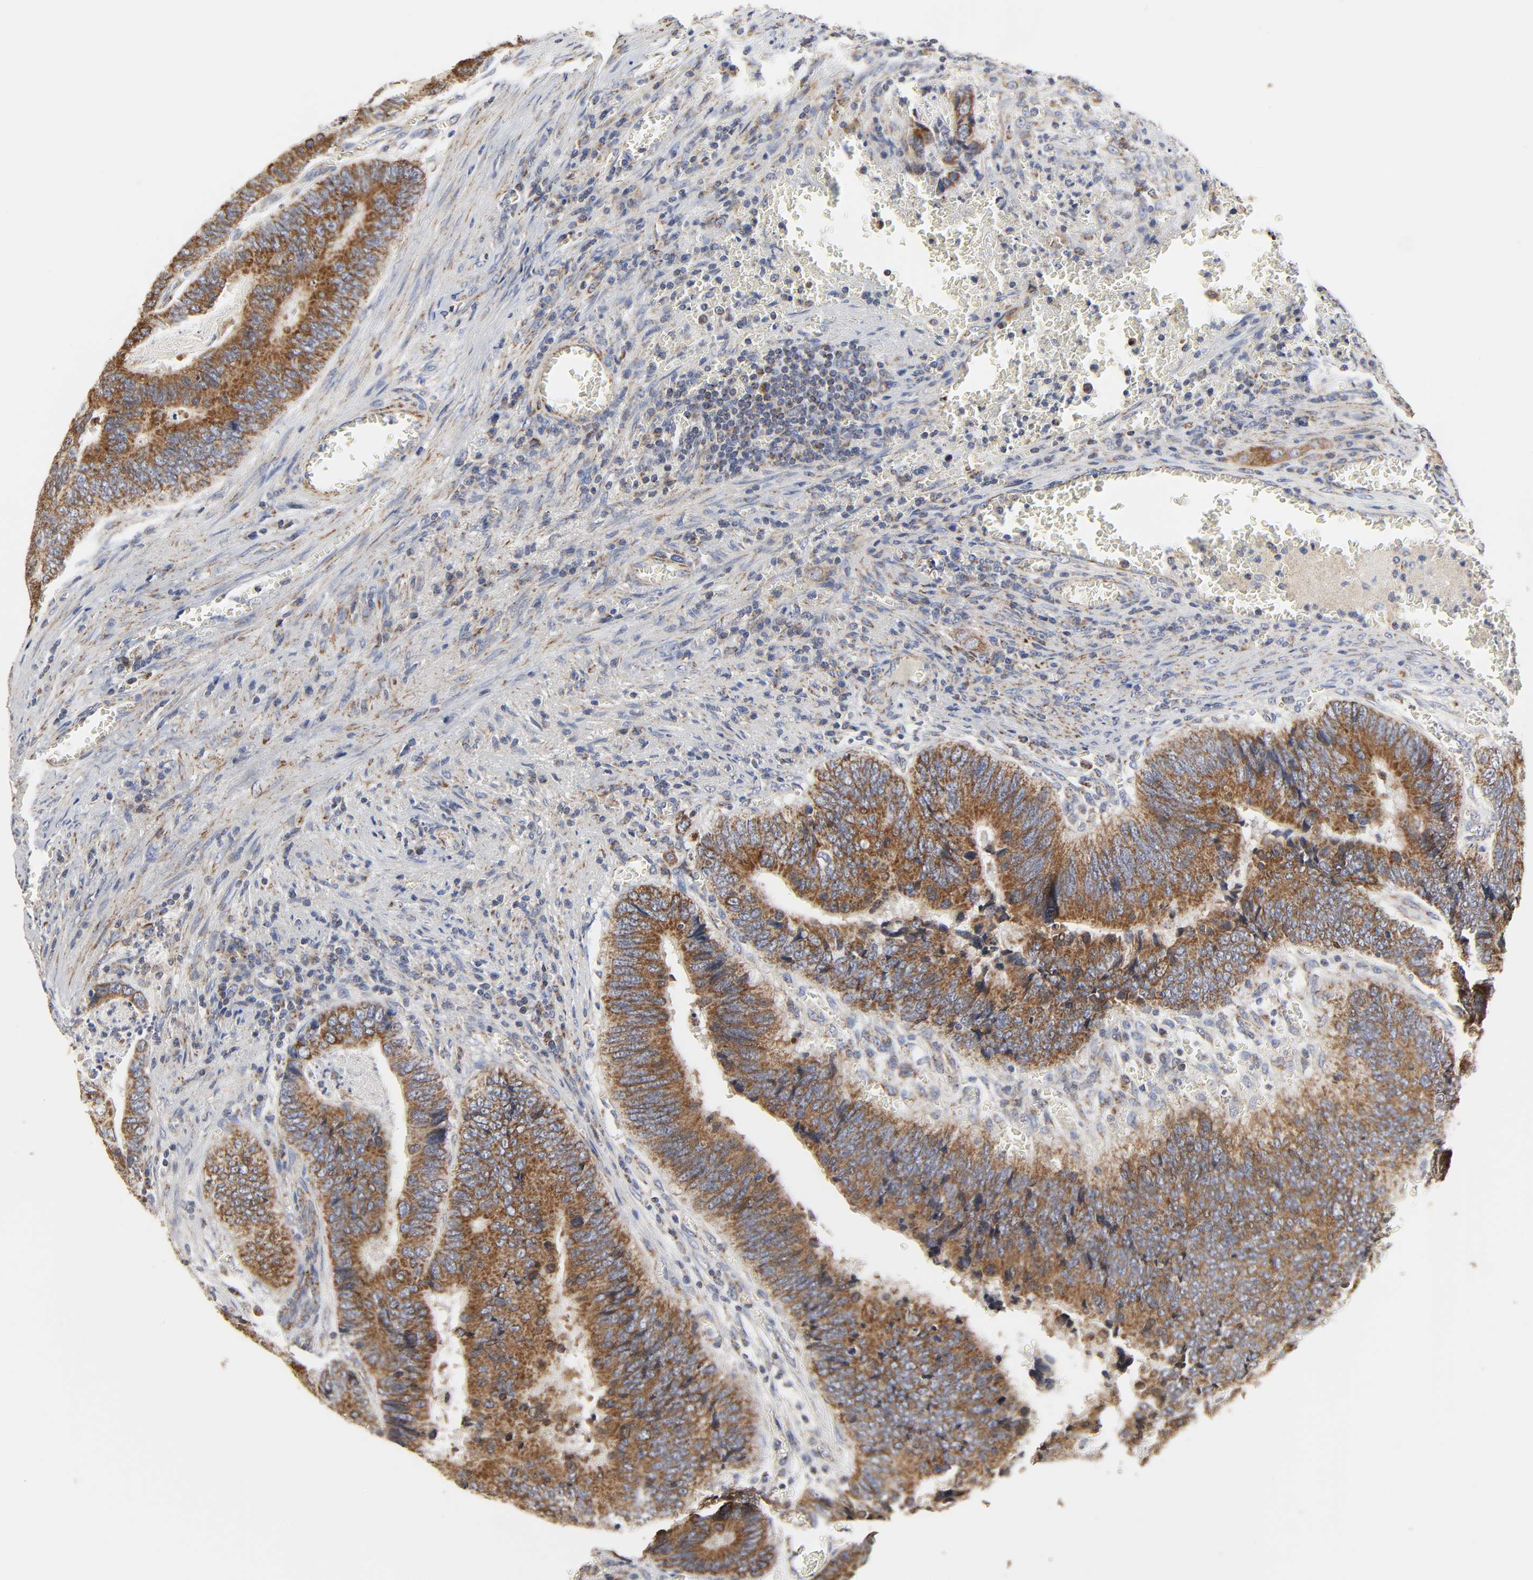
{"staining": {"intensity": "strong", "quantity": ">75%", "location": "cytoplasmic/membranous"}, "tissue": "colorectal cancer", "cell_type": "Tumor cells", "image_type": "cancer", "snomed": [{"axis": "morphology", "description": "Adenocarcinoma, NOS"}, {"axis": "topography", "description": "Colon"}], "caption": "Immunohistochemical staining of colorectal cancer shows high levels of strong cytoplasmic/membranous positivity in approximately >75% of tumor cells.", "gene": "COX6B1", "patient": {"sex": "male", "age": 72}}